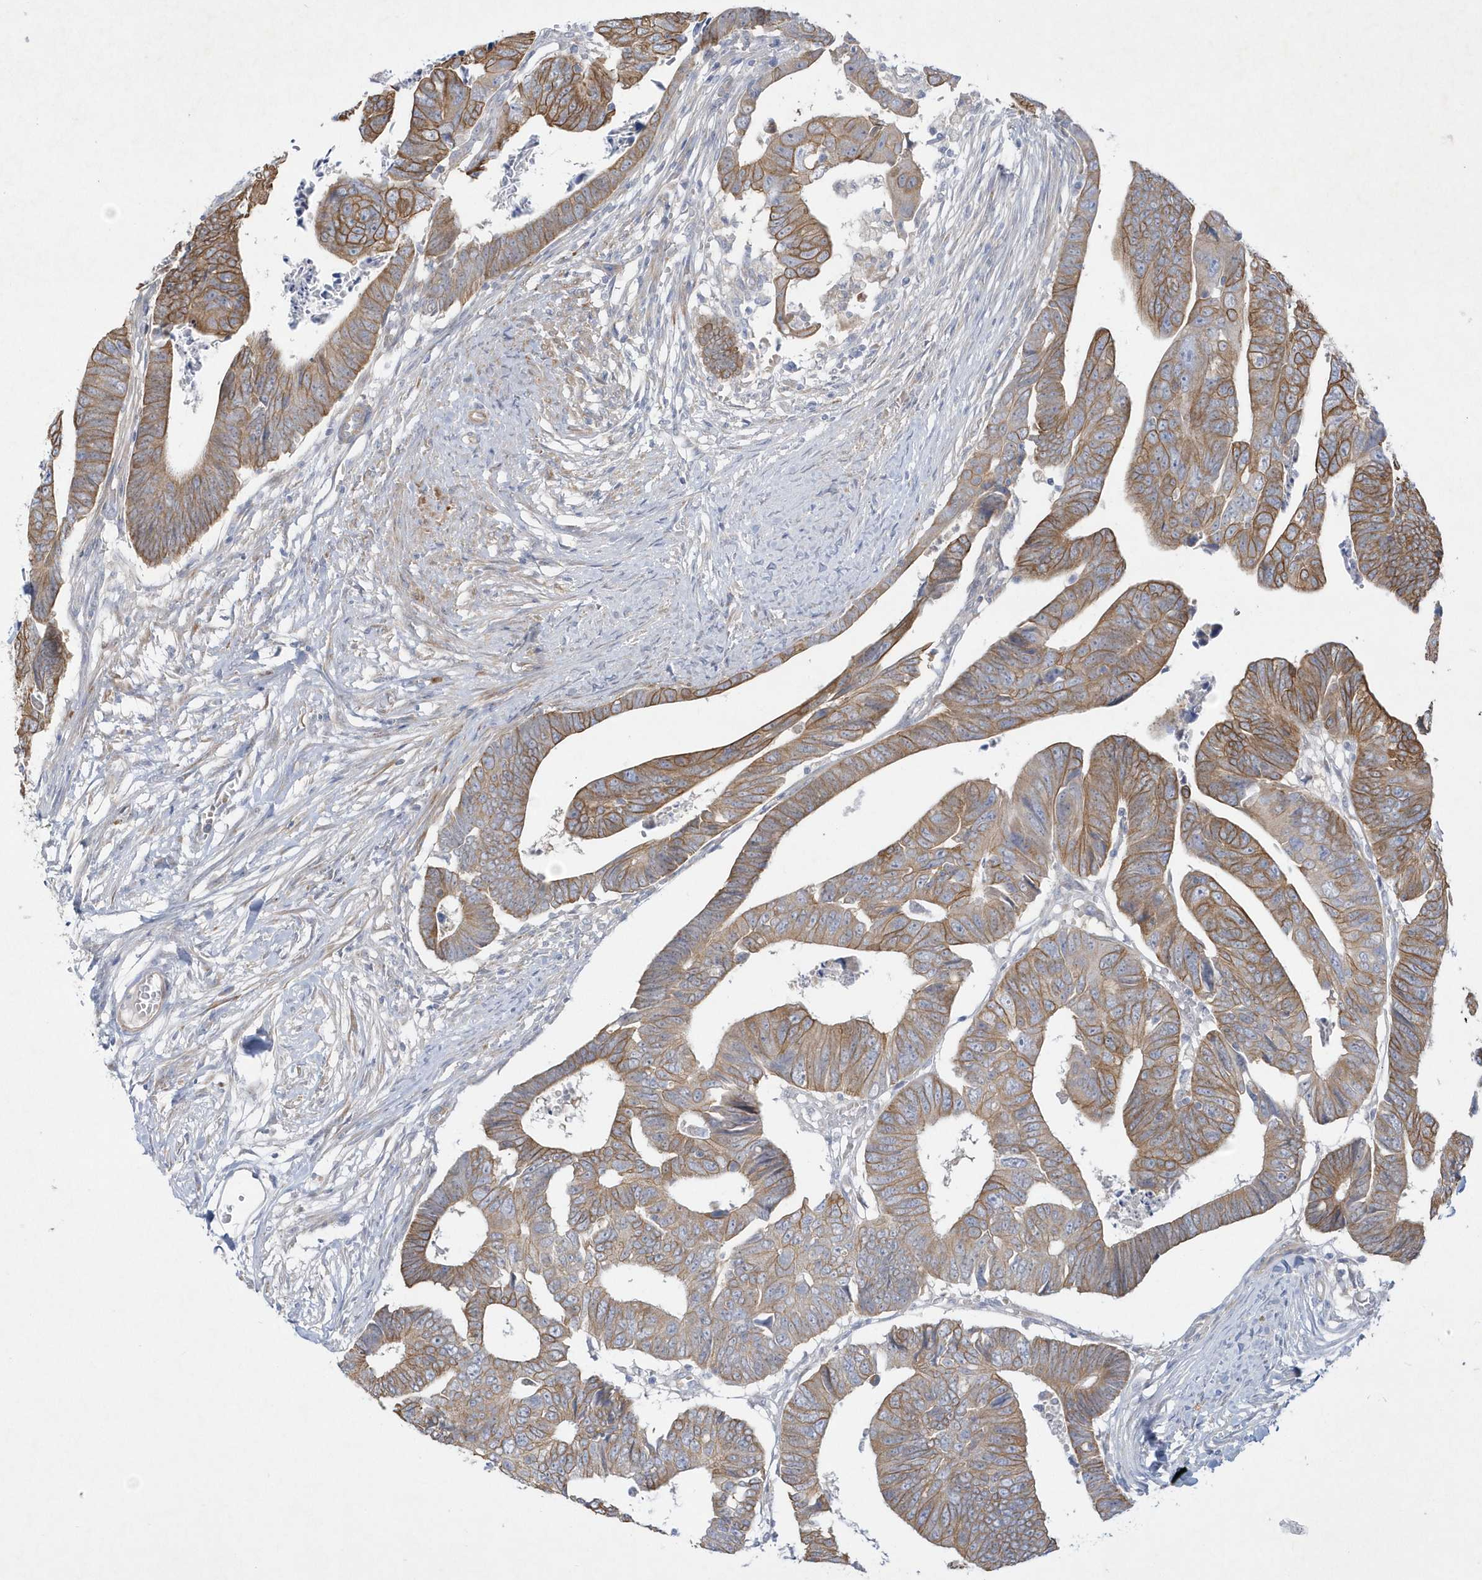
{"staining": {"intensity": "moderate", "quantity": ">75%", "location": "cytoplasmic/membranous"}, "tissue": "colorectal cancer", "cell_type": "Tumor cells", "image_type": "cancer", "snomed": [{"axis": "morphology", "description": "Adenocarcinoma, NOS"}, {"axis": "topography", "description": "Rectum"}], "caption": "Protein expression analysis of human colorectal cancer (adenocarcinoma) reveals moderate cytoplasmic/membranous expression in approximately >75% of tumor cells. (Stains: DAB (3,3'-diaminobenzidine) in brown, nuclei in blue, Microscopy: brightfield microscopy at high magnification).", "gene": "LARS1", "patient": {"sex": "female", "age": 65}}